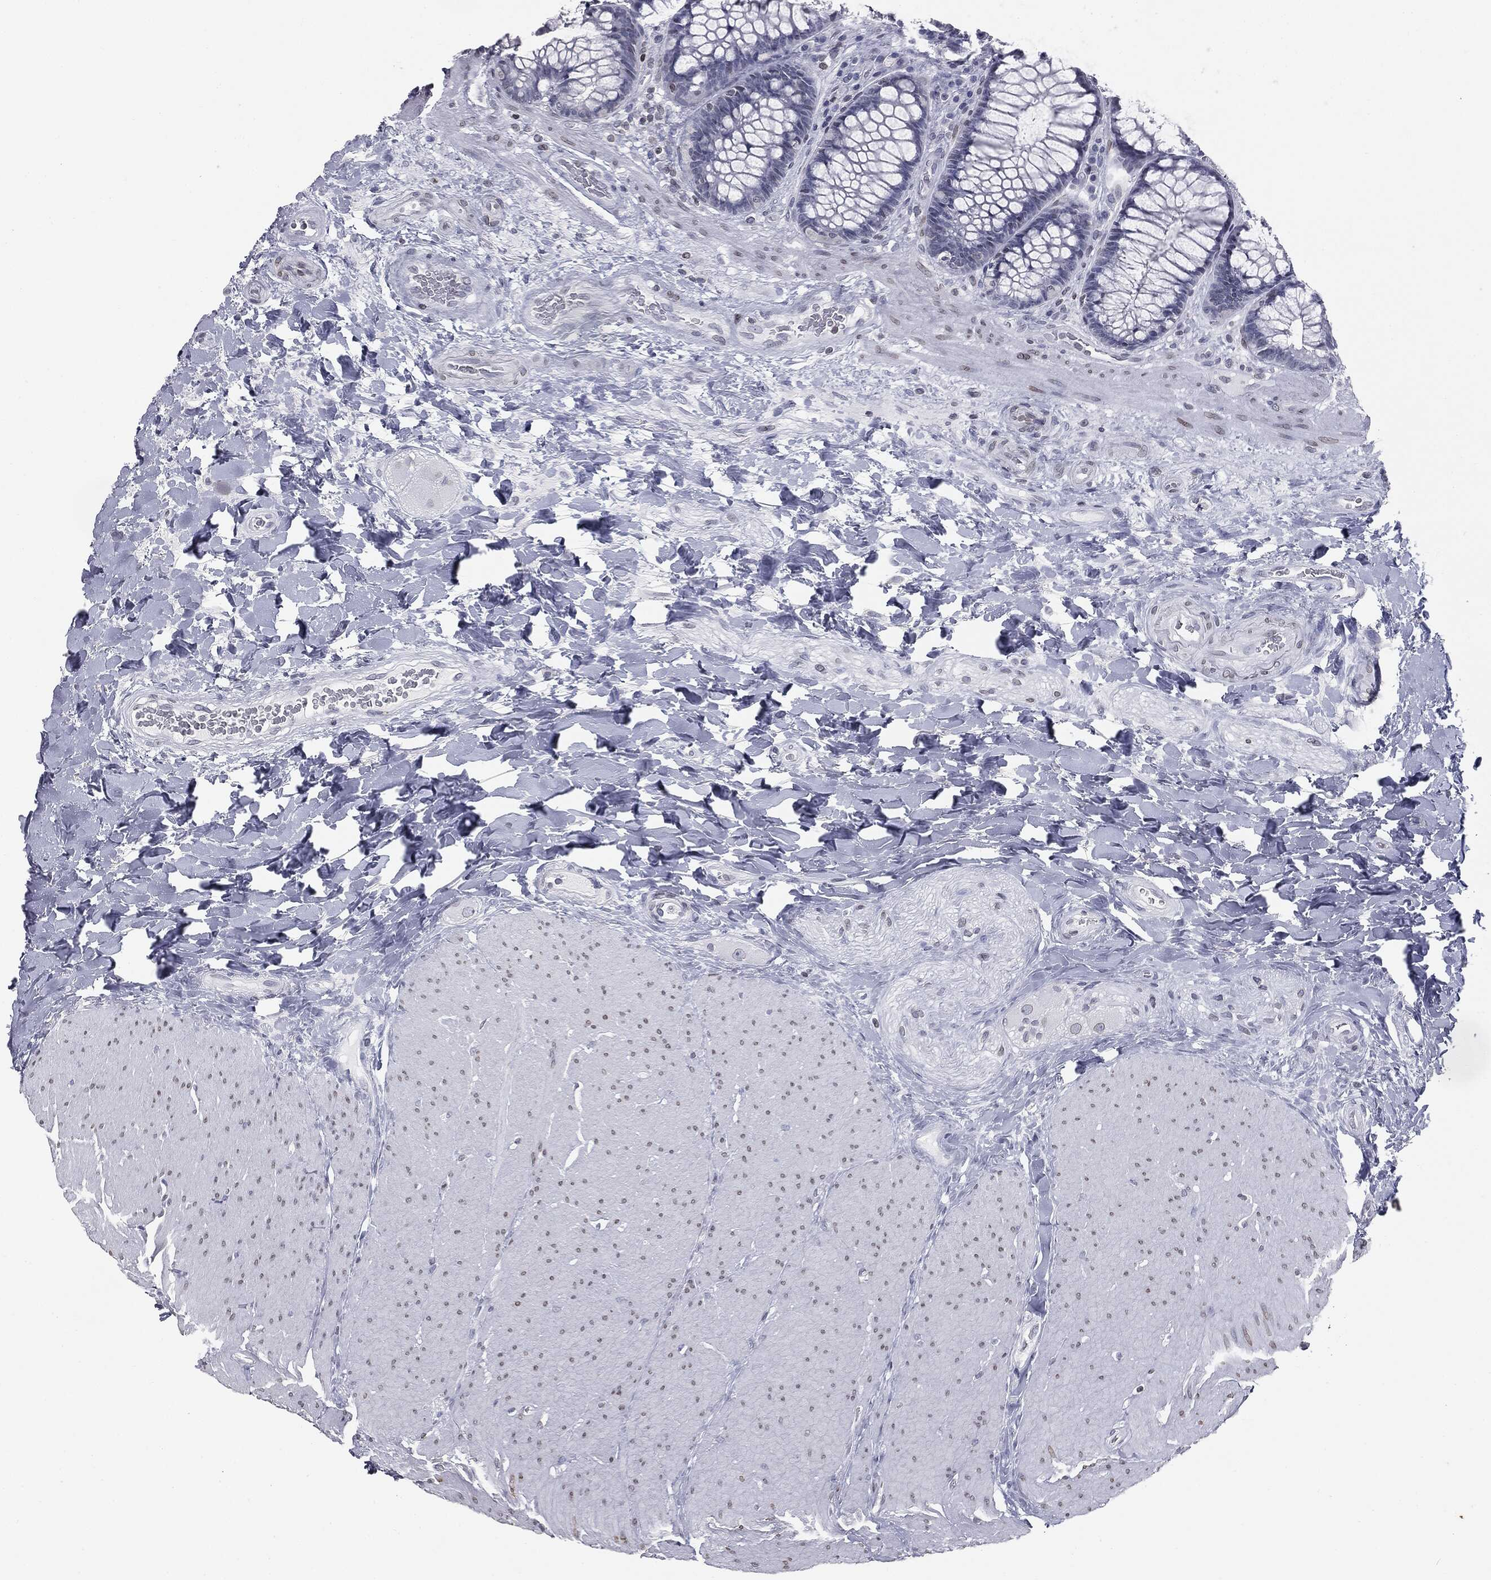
{"staining": {"intensity": "negative", "quantity": "none", "location": "none"}, "tissue": "rectum", "cell_type": "Glandular cells", "image_type": "normal", "snomed": [{"axis": "morphology", "description": "Normal tissue, NOS"}, {"axis": "topography", "description": "Rectum"}], "caption": "The micrograph displays no staining of glandular cells in normal rectum.", "gene": "ALDOB", "patient": {"sex": "female", "age": 58}}